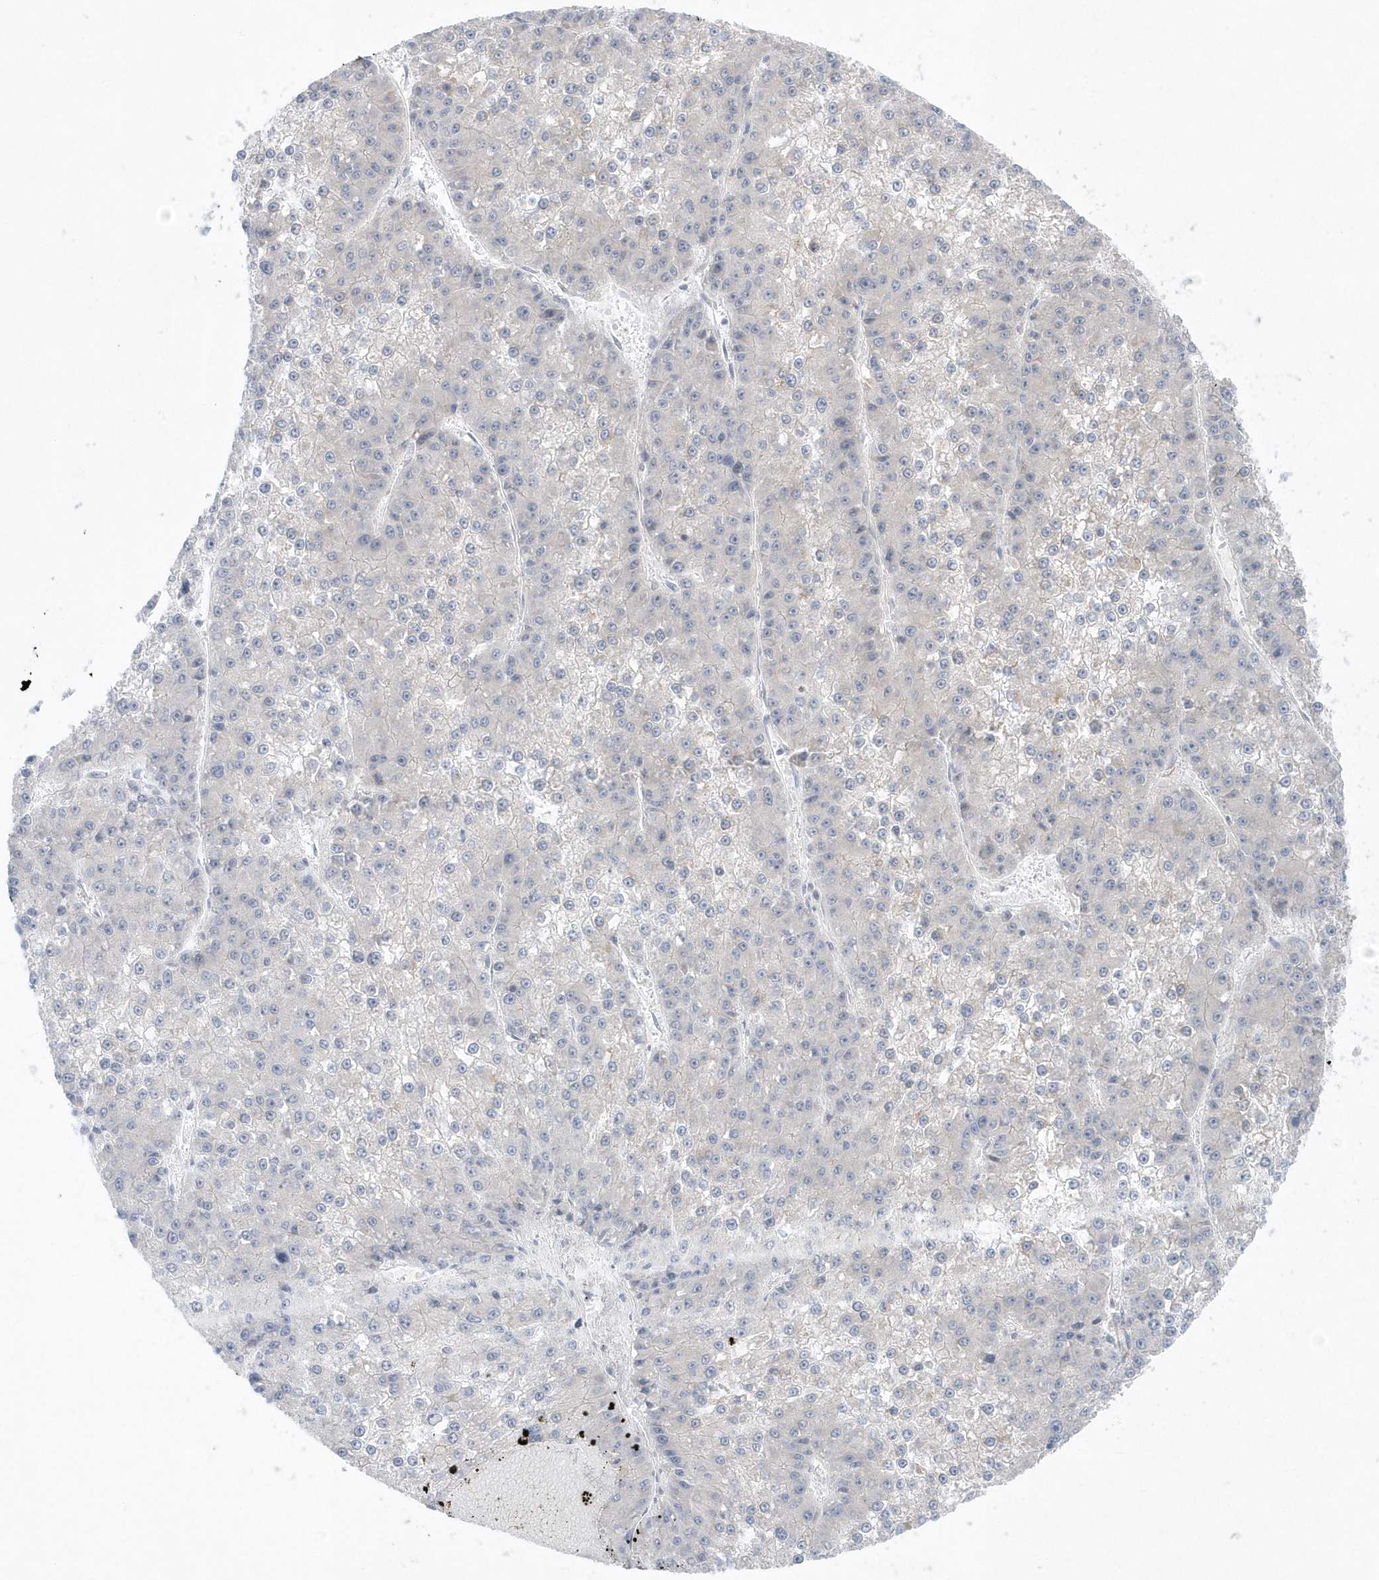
{"staining": {"intensity": "negative", "quantity": "none", "location": "none"}, "tissue": "liver cancer", "cell_type": "Tumor cells", "image_type": "cancer", "snomed": [{"axis": "morphology", "description": "Carcinoma, Hepatocellular, NOS"}, {"axis": "topography", "description": "Liver"}], "caption": "Tumor cells are negative for protein expression in human liver cancer.", "gene": "ZC3H12D", "patient": {"sex": "female", "age": 73}}